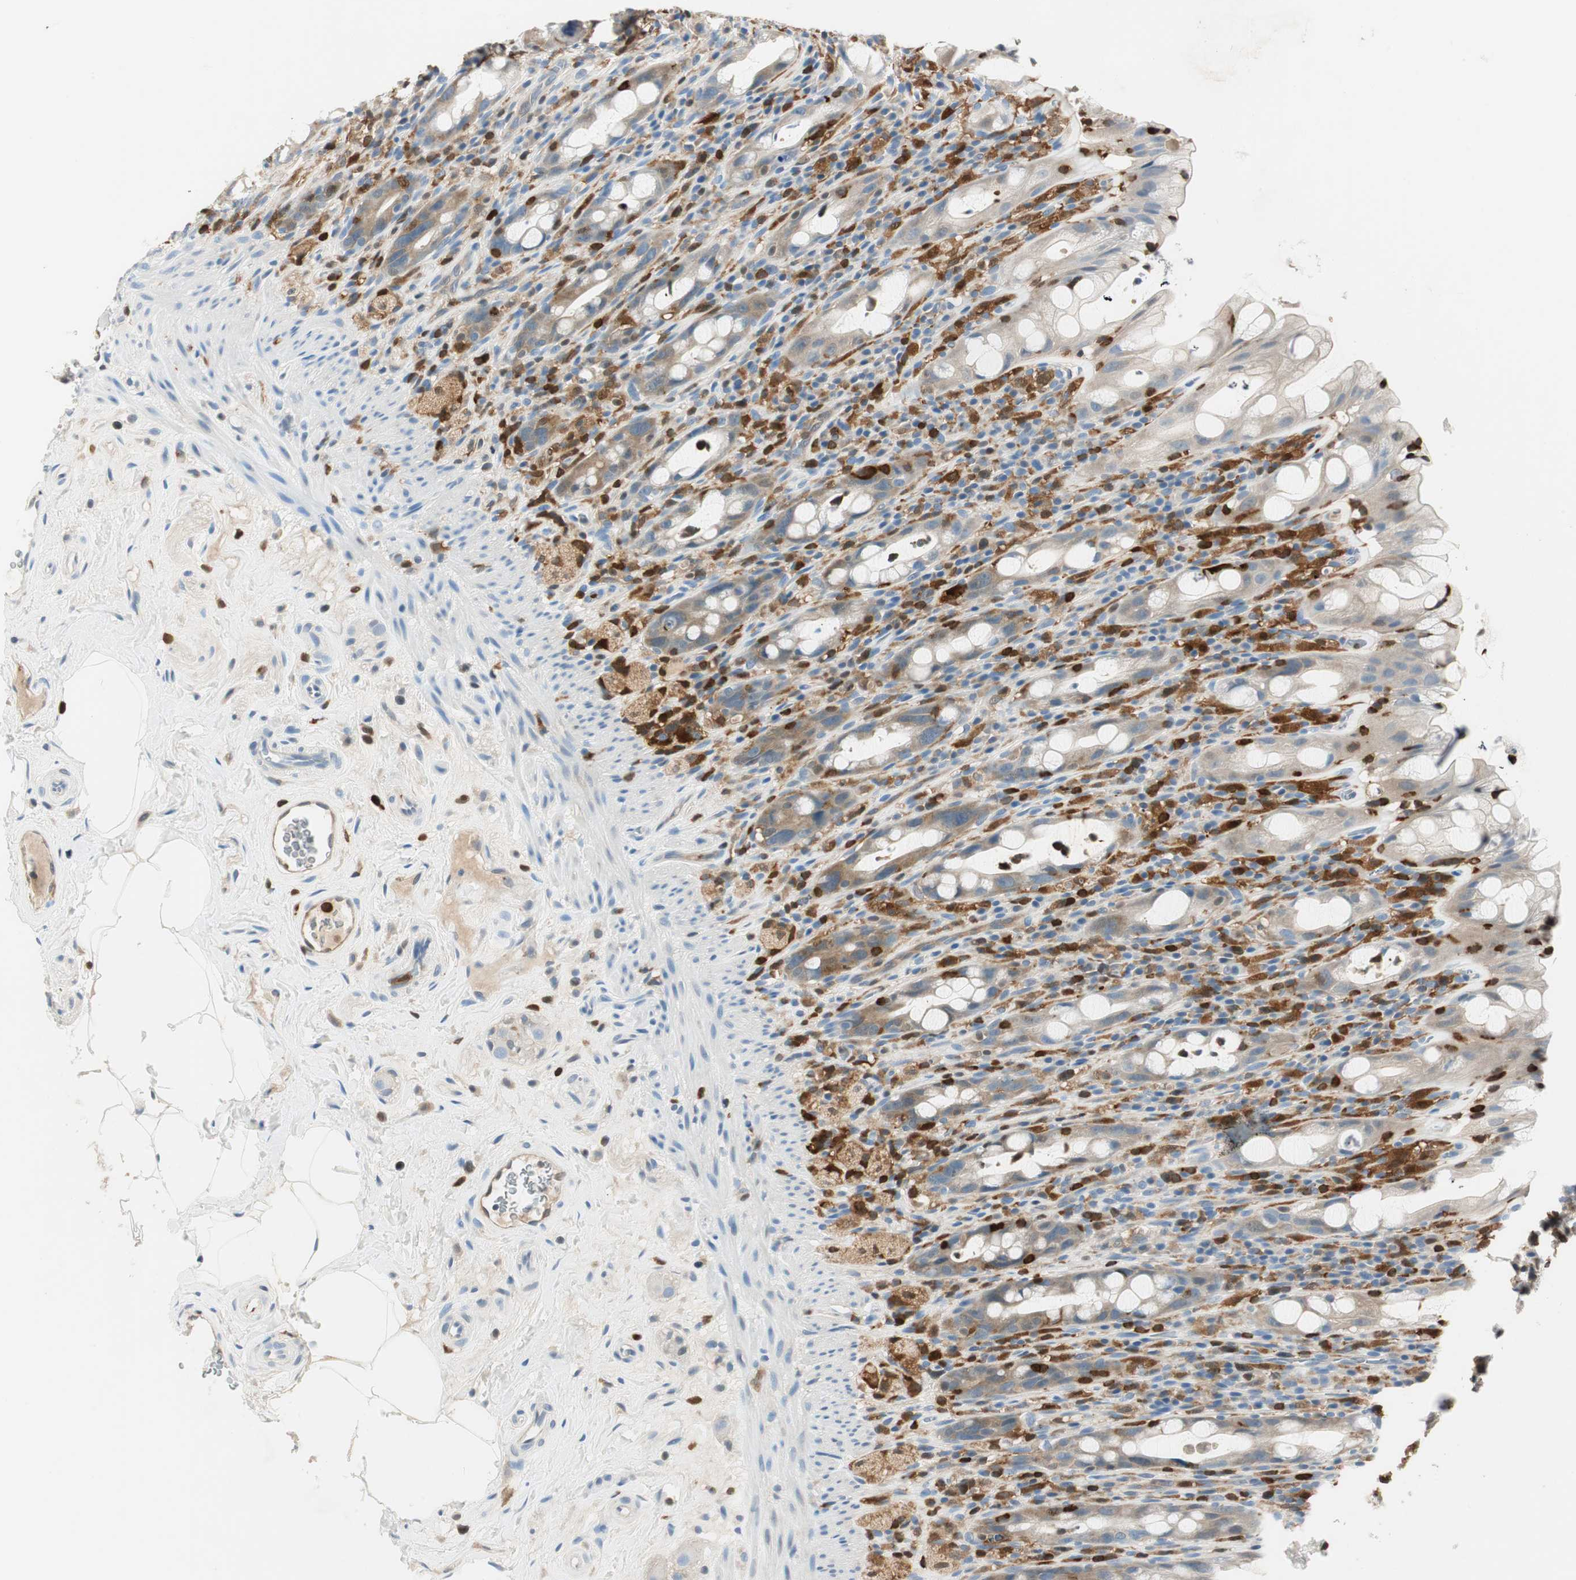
{"staining": {"intensity": "weak", "quantity": "25%-75%", "location": "cytoplasmic/membranous"}, "tissue": "rectum", "cell_type": "Glandular cells", "image_type": "normal", "snomed": [{"axis": "morphology", "description": "Normal tissue, NOS"}, {"axis": "topography", "description": "Rectum"}], "caption": "Rectum stained with immunohistochemistry reveals weak cytoplasmic/membranous positivity in about 25%-75% of glandular cells.", "gene": "COTL1", "patient": {"sex": "male", "age": 44}}